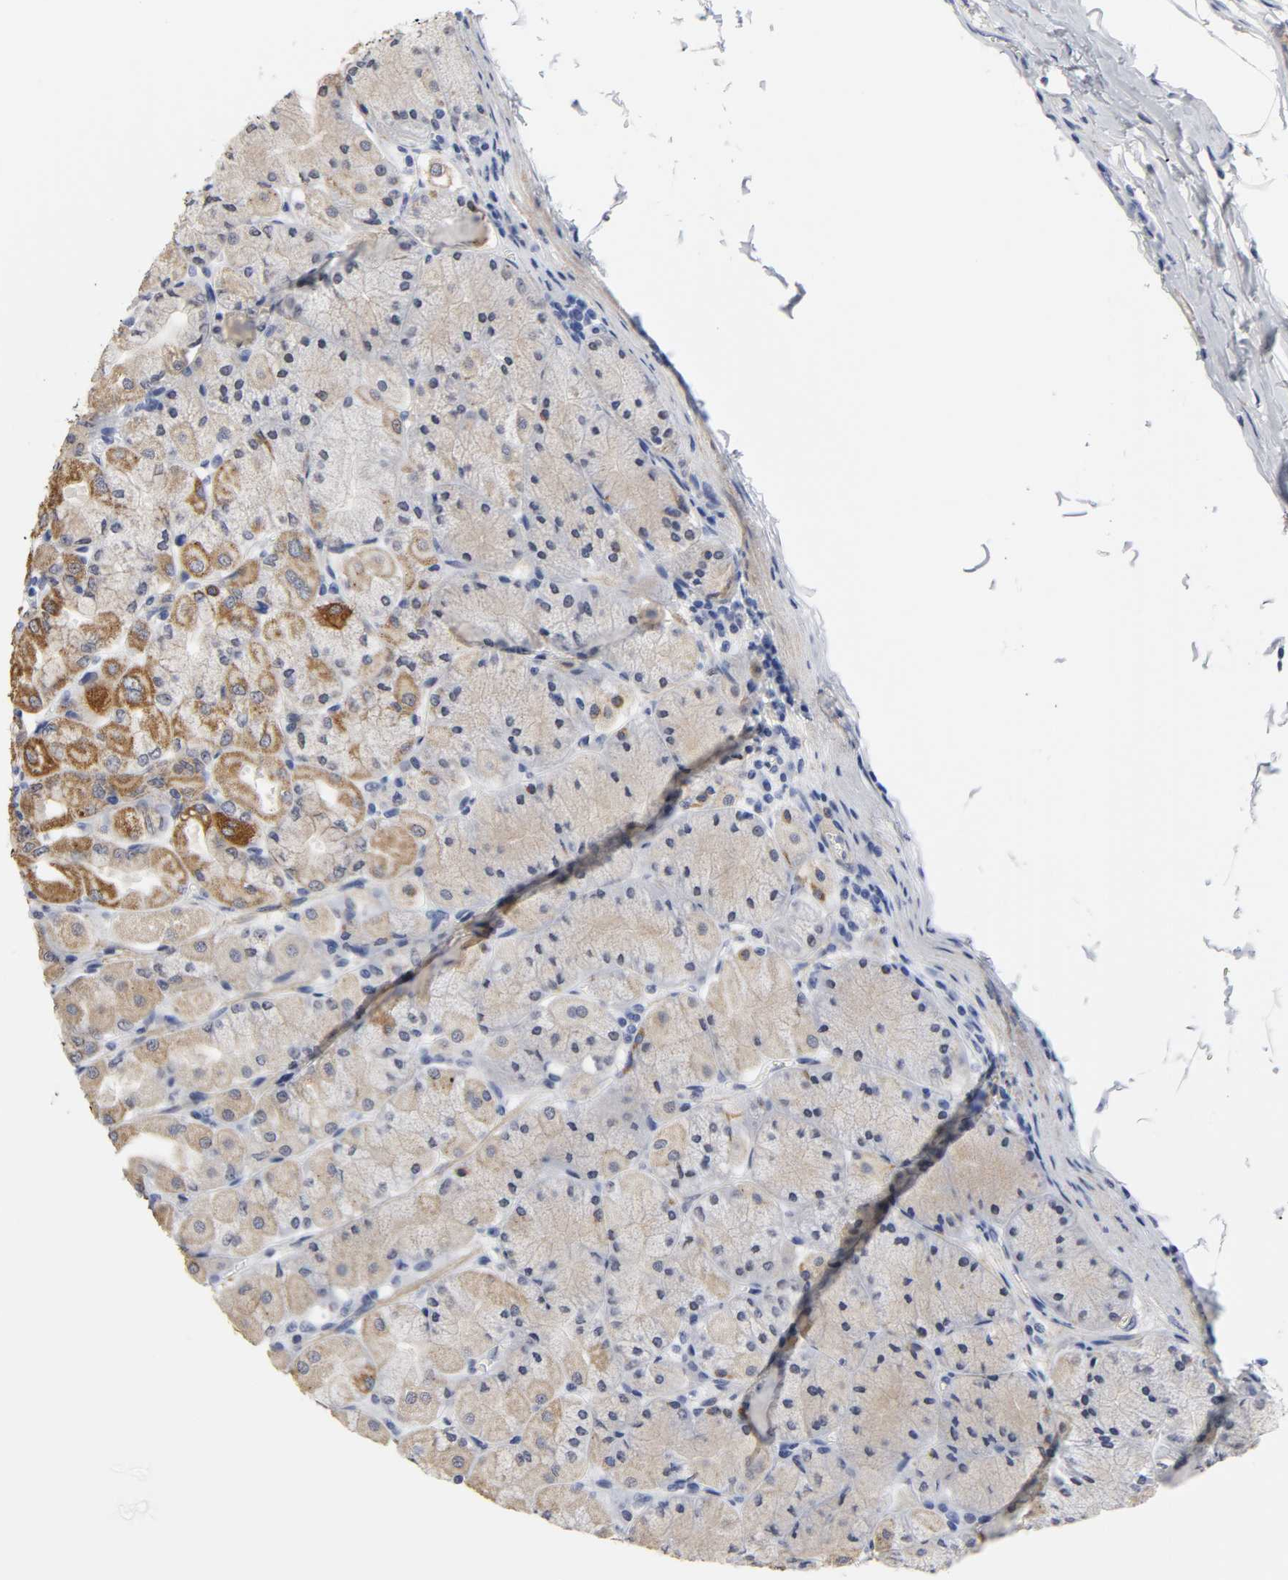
{"staining": {"intensity": "strong", "quantity": ">75%", "location": "cytoplasmic/membranous,nuclear"}, "tissue": "stomach", "cell_type": "Glandular cells", "image_type": "normal", "snomed": [{"axis": "morphology", "description": "Normal tissue, NOS"}, {"axis": "topography", "description": "Stomach, upper"}], "caption": "Protein expression analysis of benign stomach demonstrates strong cytoplasmic/membranous,nuclear staining in approximately >75% of glandular cells. (DAB IHC with brightfield microscopy, high magnification).", "gene": "GRHL2", "patient": {"sex": "female", "age": 56}}